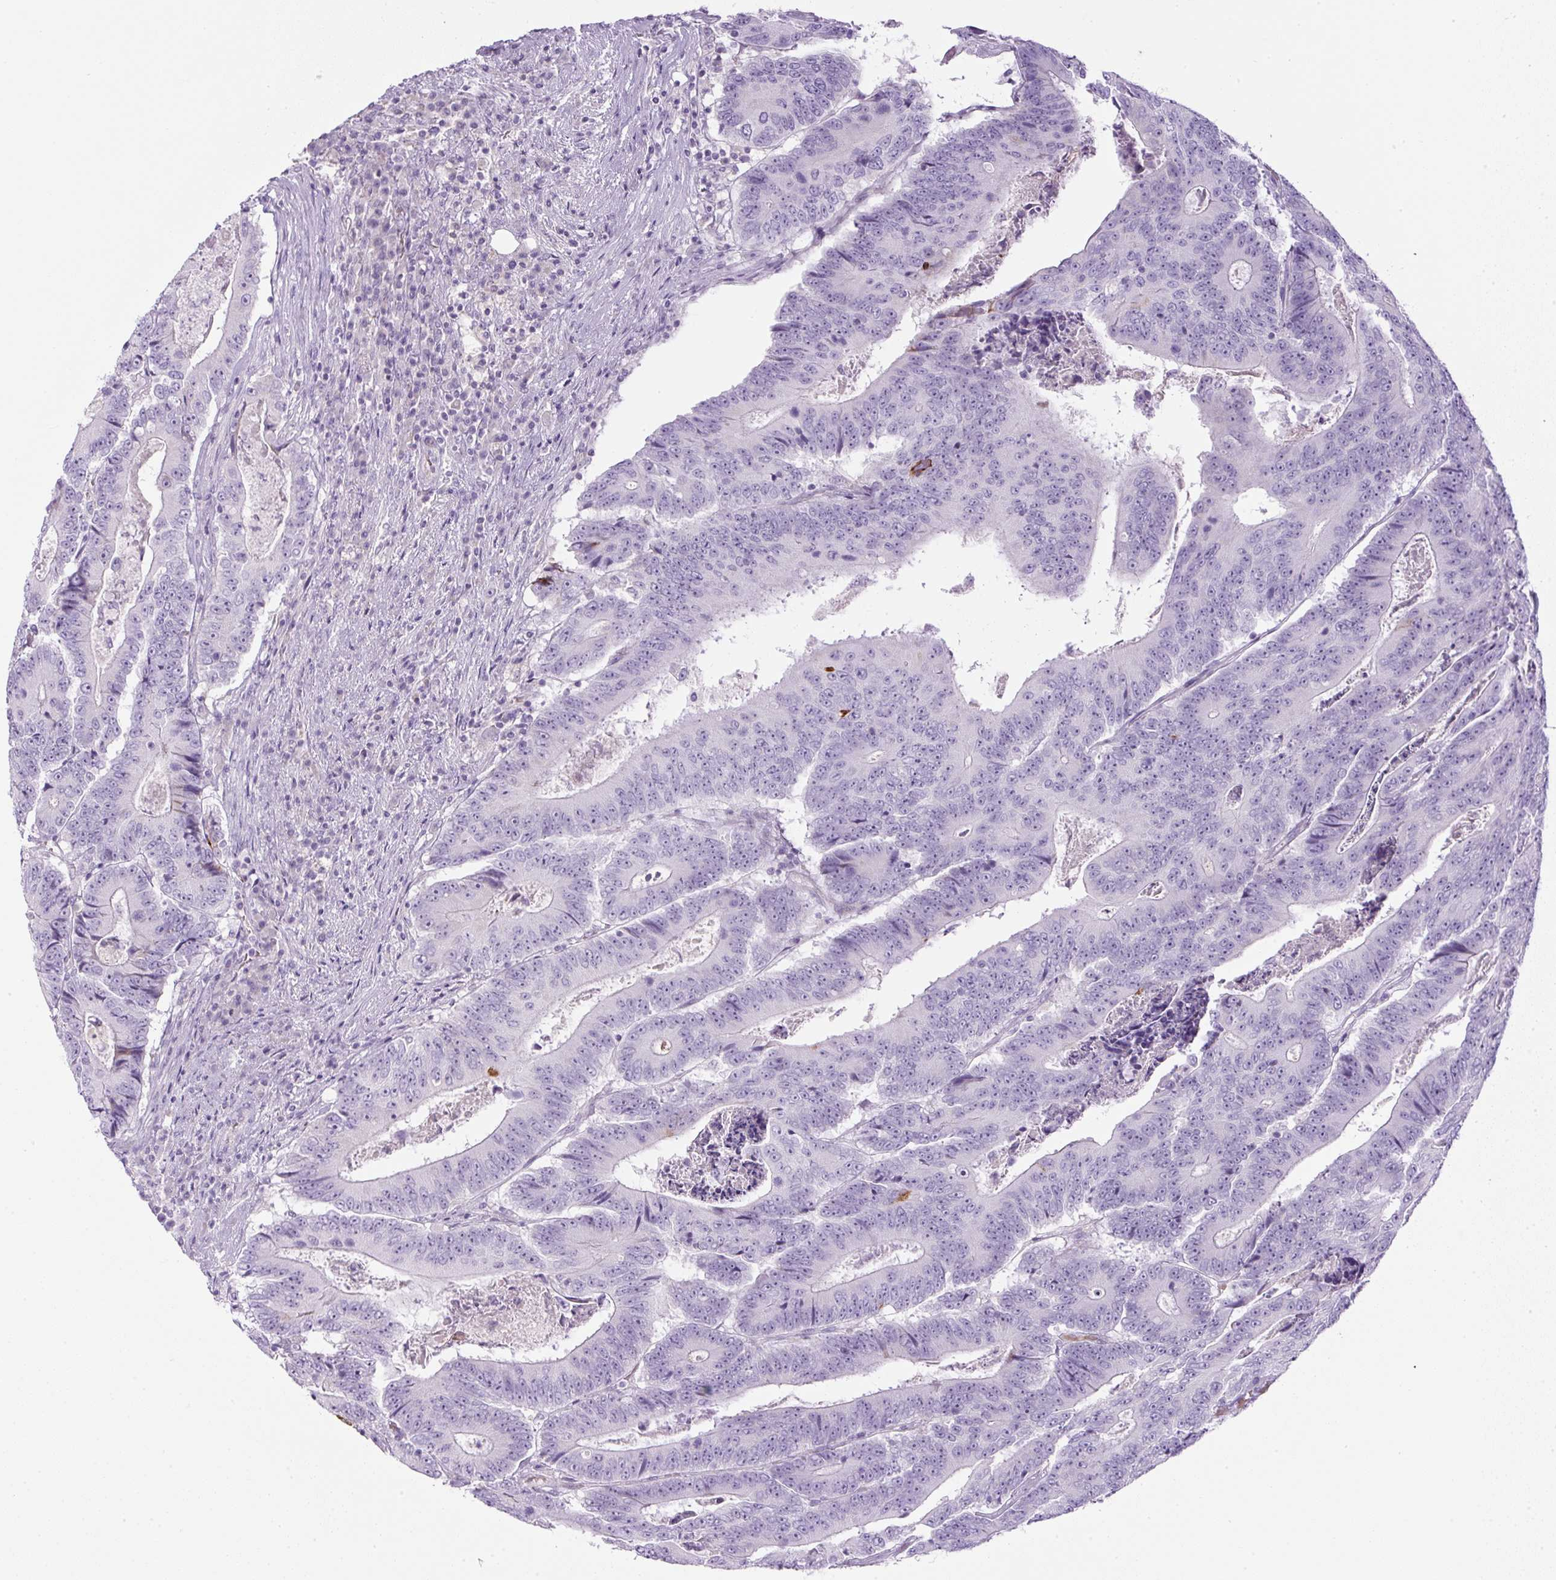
{"staining": {"intensity": "negative", "quantity": "none", "location": "none"}, "tissue": "colorectal cancer", "cell_type": "Tumor cells", "image_type": "cancer", "snomed": [{"axis": "morphology", "description": "Adenocarcinoma, NOS"}, {"axis": "topography", "description": "Colon"}], "caption": "This is an immunohistochemistry image of human colorectal adenocarcinoma. There is no staining in tumor cells.", "gene": "FGFBP3", "patient": {"sex": "male", "age": 83}}